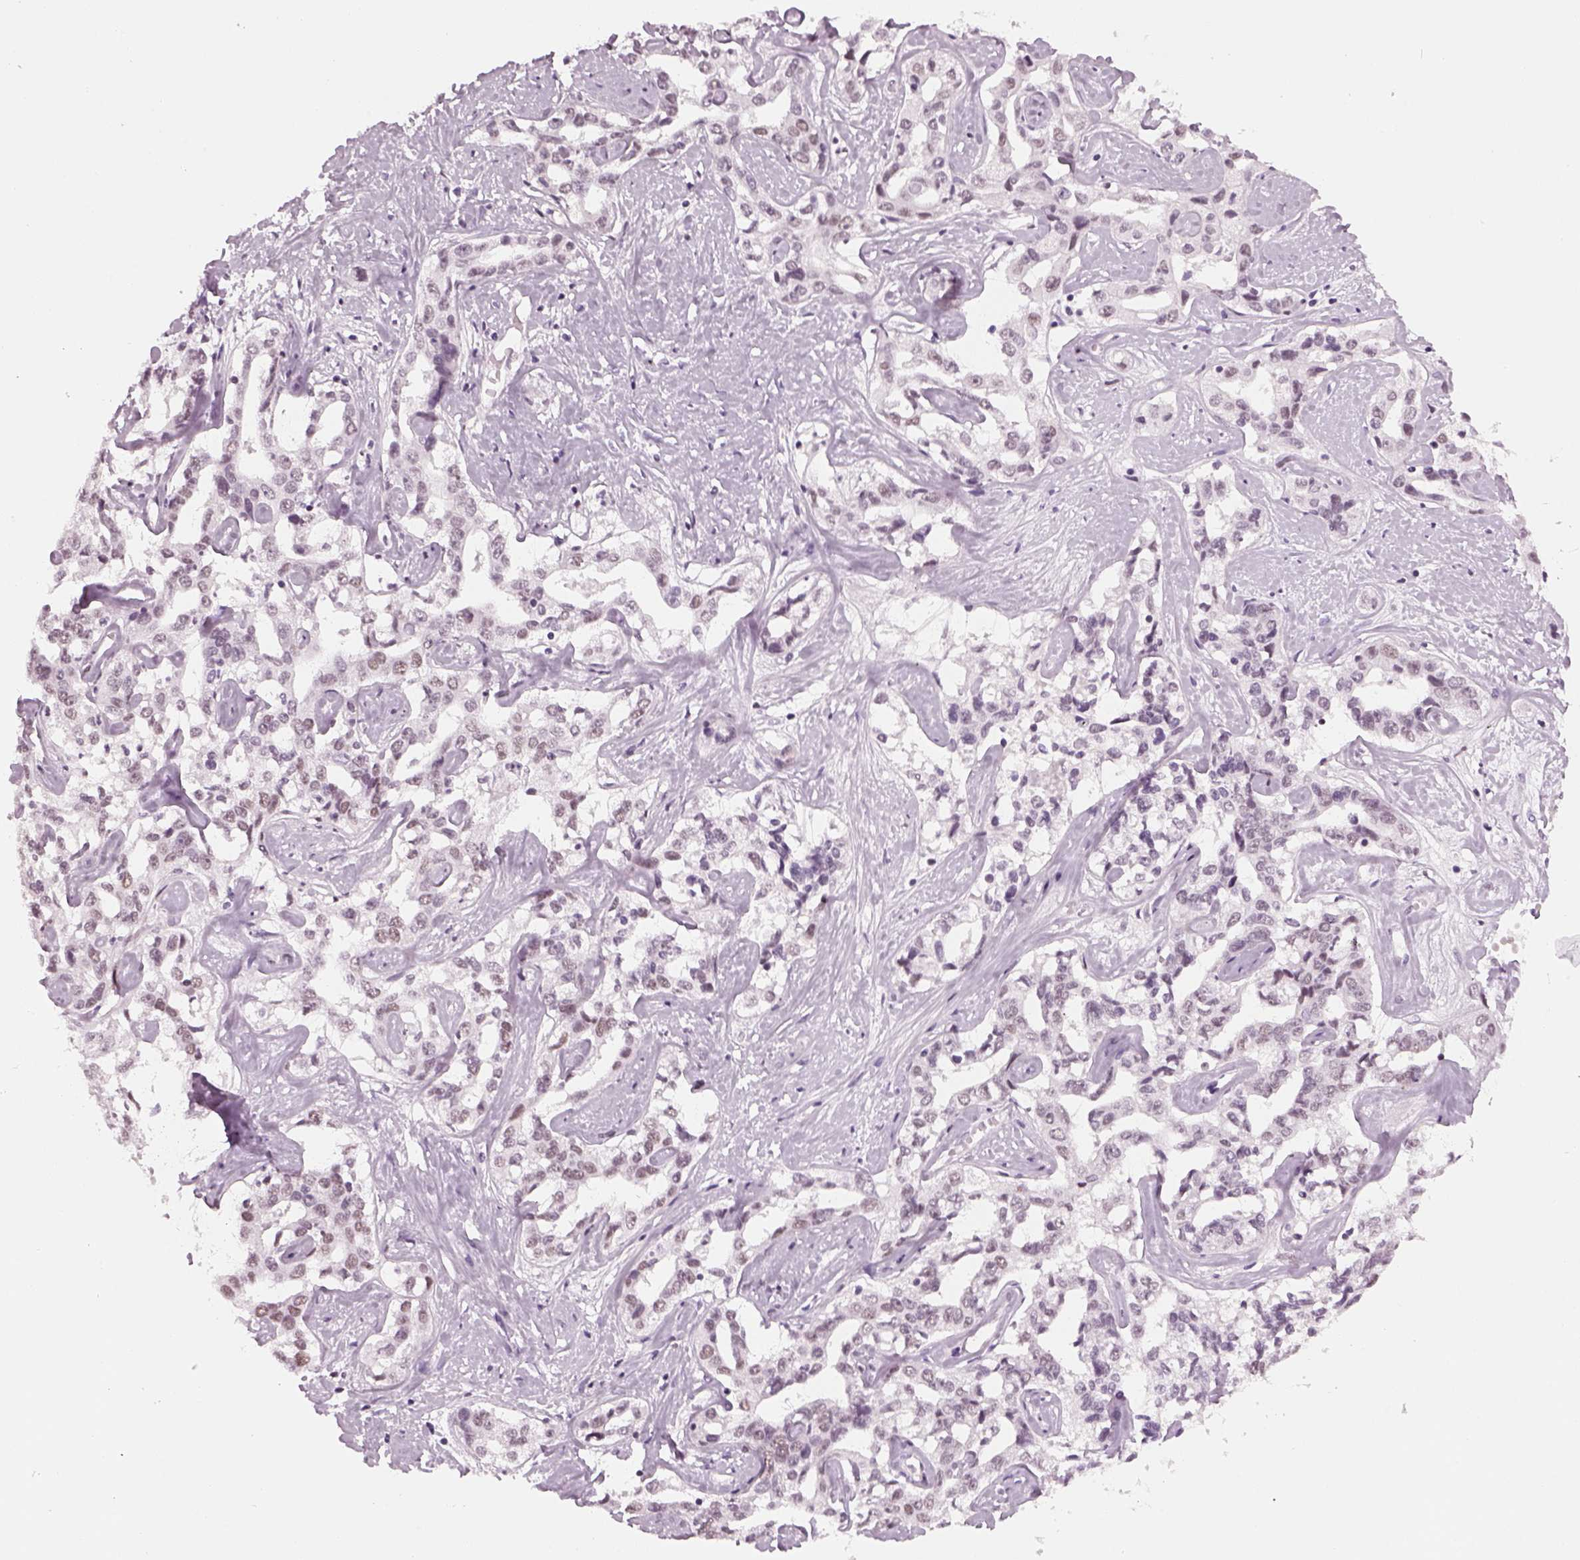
{"staining": {"intensity": "weak", "quantity": "<25%", "location": "nuclear"}, "tissue": "liver cancer", "cell_type": "Tumor cells", "image_type": "cancer", "snomed": [{"axis": "morphology", "description": "Cholangiocarcinoma"}, {"axis": "topography", "description": "Liver"}], "caption": "DAB immunohistochemical staining of human cholangiocarcinoma (liver) demonstrates no significant positivity in tumor cells.", "gene": "KCNG2", "patient": {"sex": "male", "age": 59}}